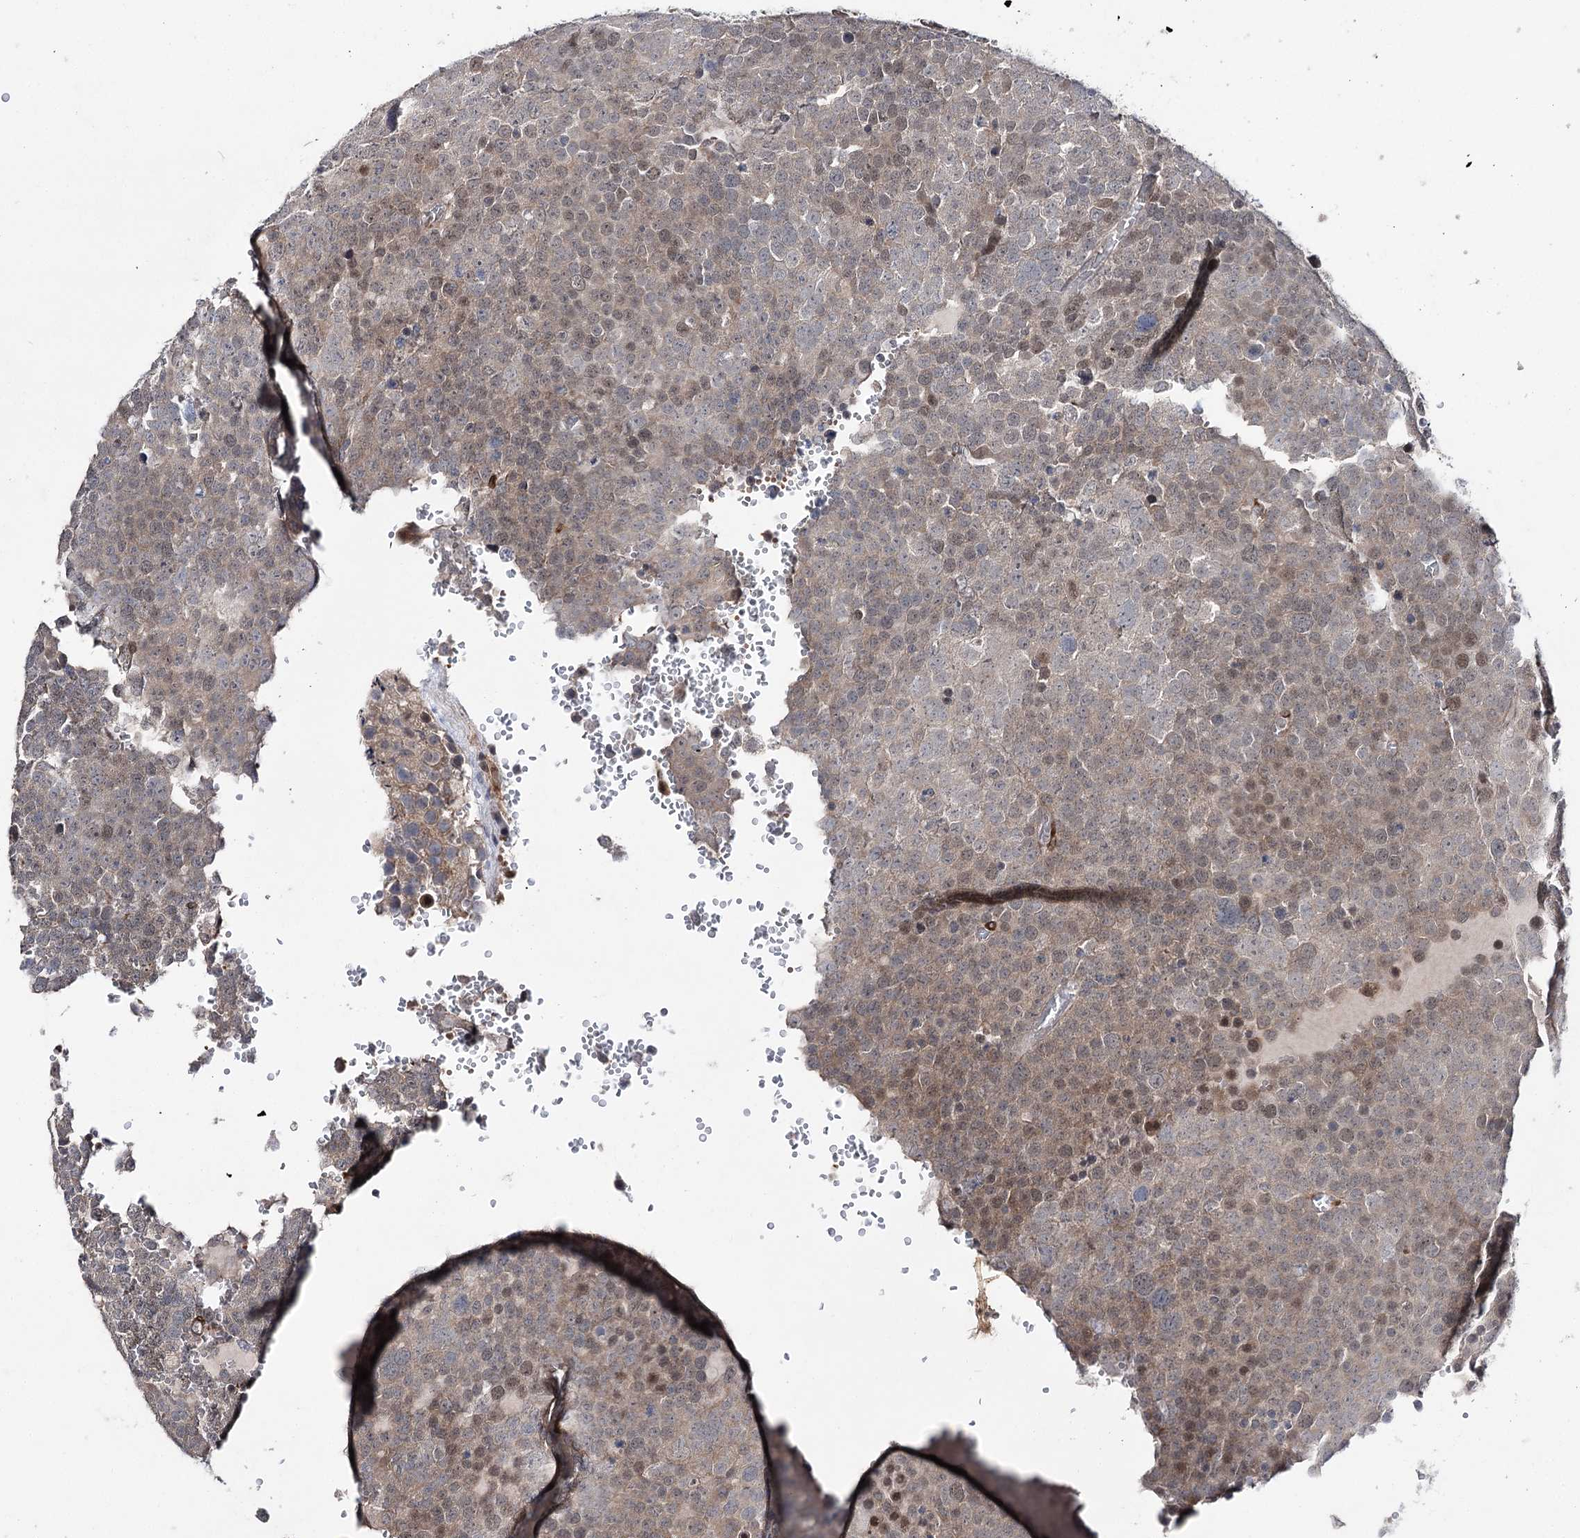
{"staining": {"intensity": "moderate", "quantity": "<25%", "location": "nuclear"}, "tissue": "testis cancer", "cell_type": "Tumor cells", "image_type": "cancer", "snomed": [{"axis": "morphology", "description": "Seminoma, NOS"}, {"axis": "topography", "description": "Testis"}], "caption": "Protein expression analysis of testis cancer reveals moderate nuclear positivity in about <25% of tumor cells.", "gene": "HSD11B2", "patient": {"sex": "male", "age": 71}}